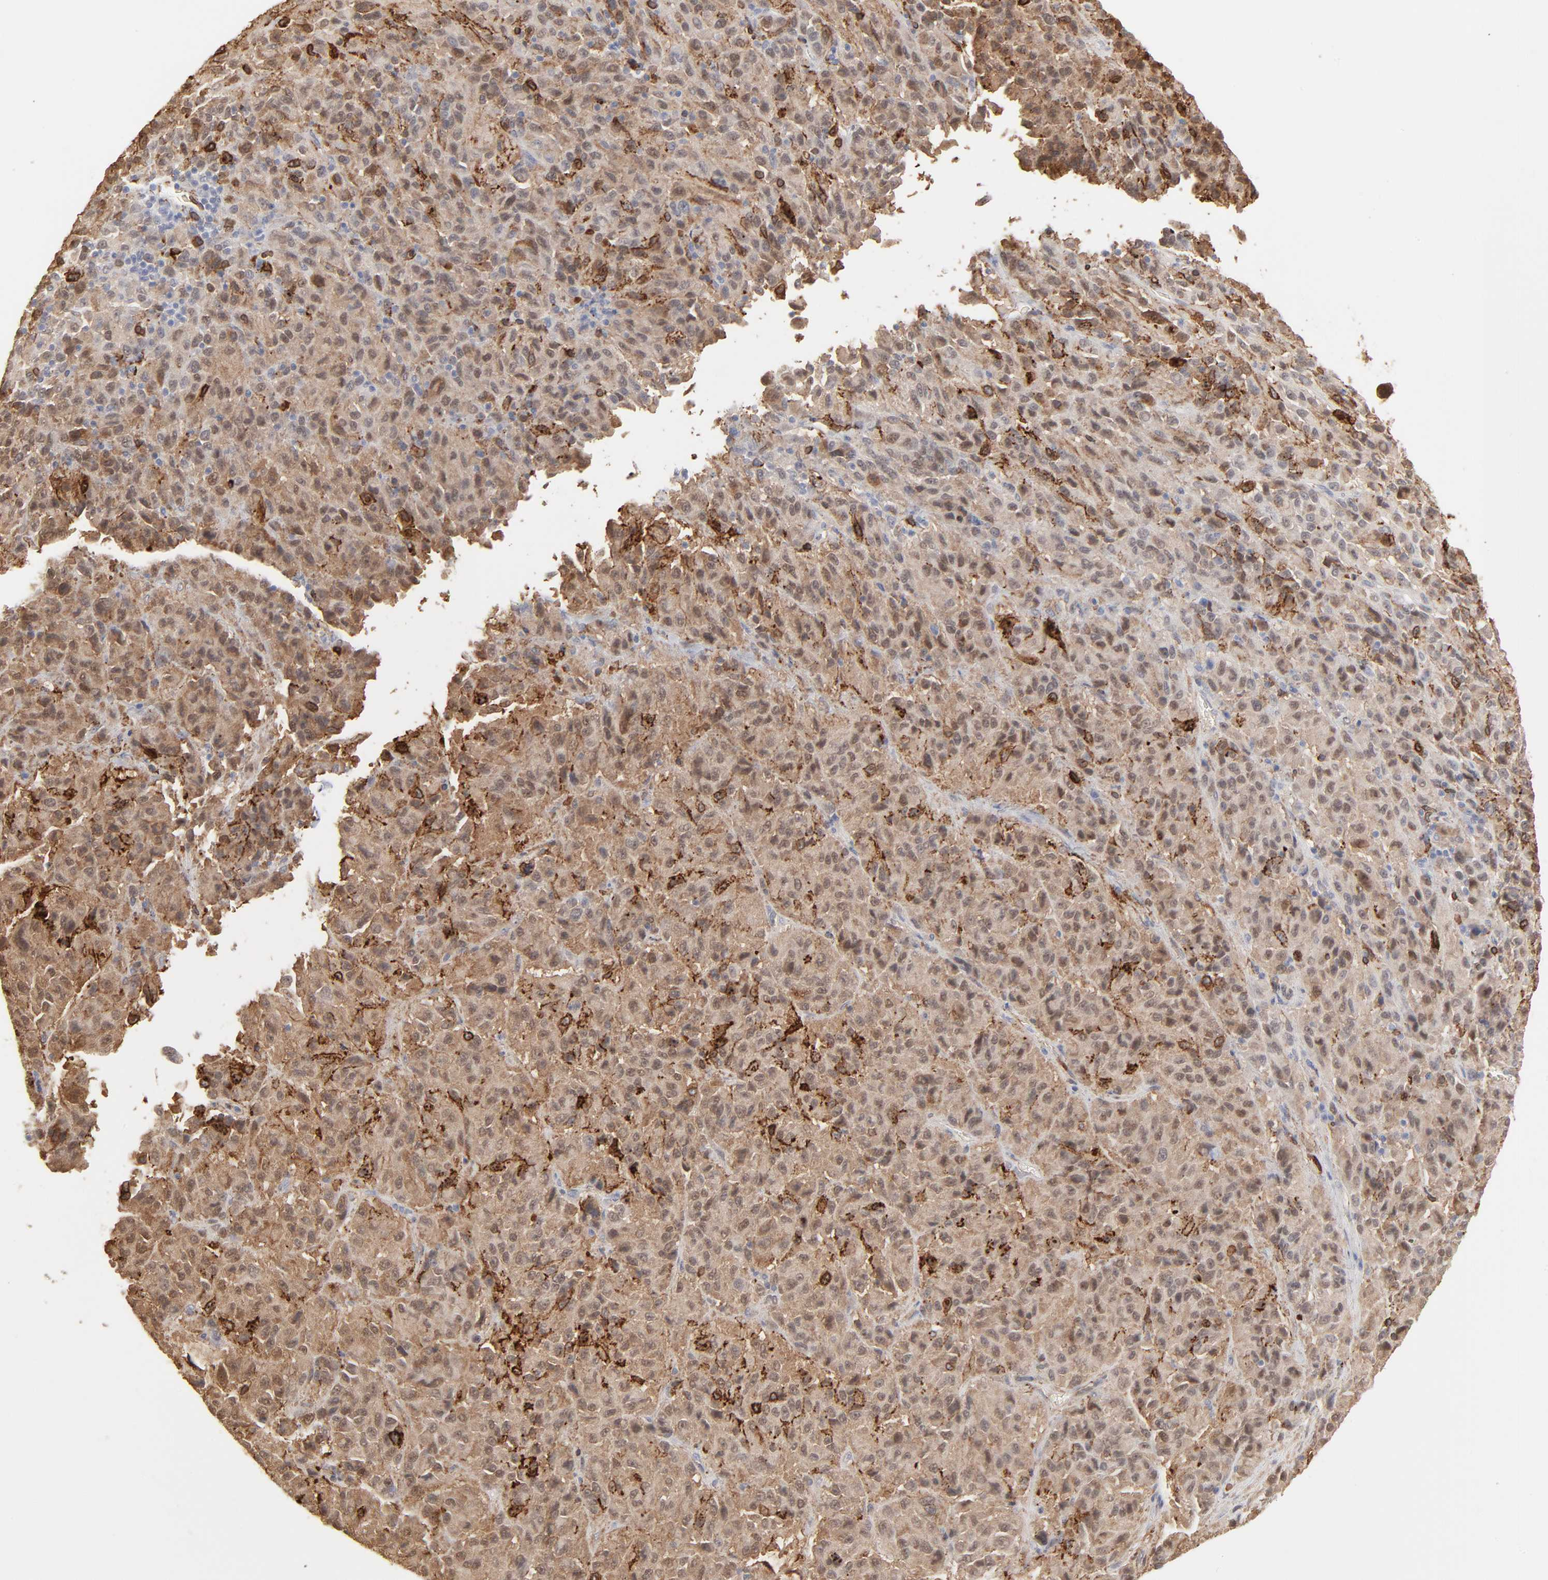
{"staining": {"intensity": "strong", "quantity": ">75%", "location": "cytoplasmic/membranous,nuclear"}, "tissue": "melanoma", "cell_type": "Tumor cells", "image_type": "cancer", "snomed": [{"axis": "morphology", "description": "Malignant melanoma, Metastatic site"}, {"axis": "topography", "description": "Lung"}], "caption": "Melanoma was stained to show a protein in brown. There is high levels of strong cytoplasmic/membranous and nuclear positivity in about >75% of tumor cells.", "gene": "ANXA5", "patient": {"sex": "male", "age": 64}}